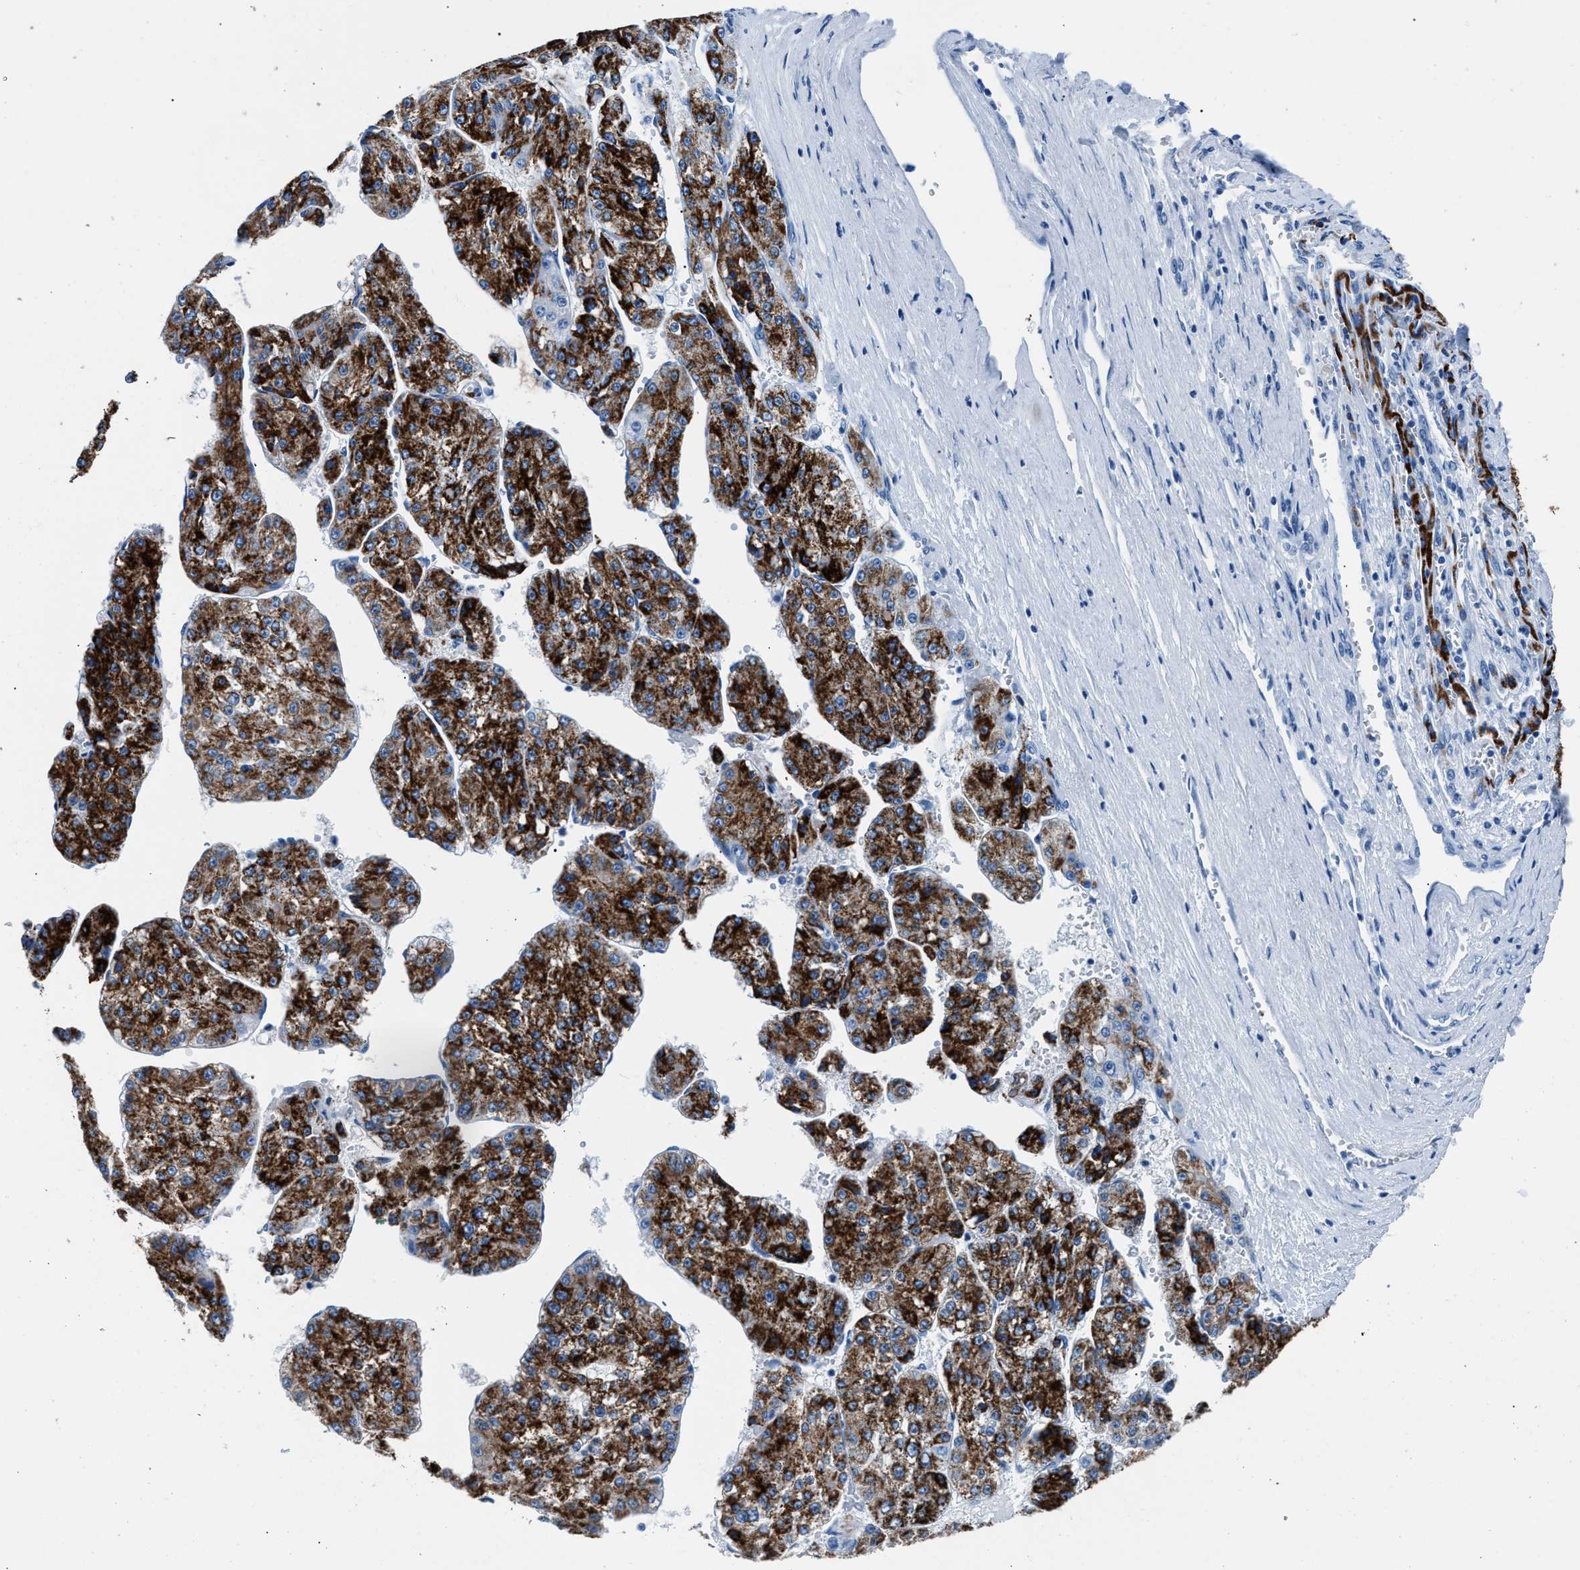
{"staining": {"intensity": "strong", "quantity": ">75%", "location": "cytoplasmic/membranous"}, "tissue": "liver cancer", "cell_type": "Tumor cells", "image_type": "cancer", "snomed": [{"axis": "morphology", "description": "Carcinoma, Hepatocellular, NOS"}, {"axis": "topography", "description": "Liver"}], "caption": "This photomicrograph exhibits immunohistochemistry staining of liver cancer, with high strong cytoplasmic/membranous staining in approximately >75% of tumor cells.", "gene": "CPS1", "patient": {"sex": "female", "age": 73}}